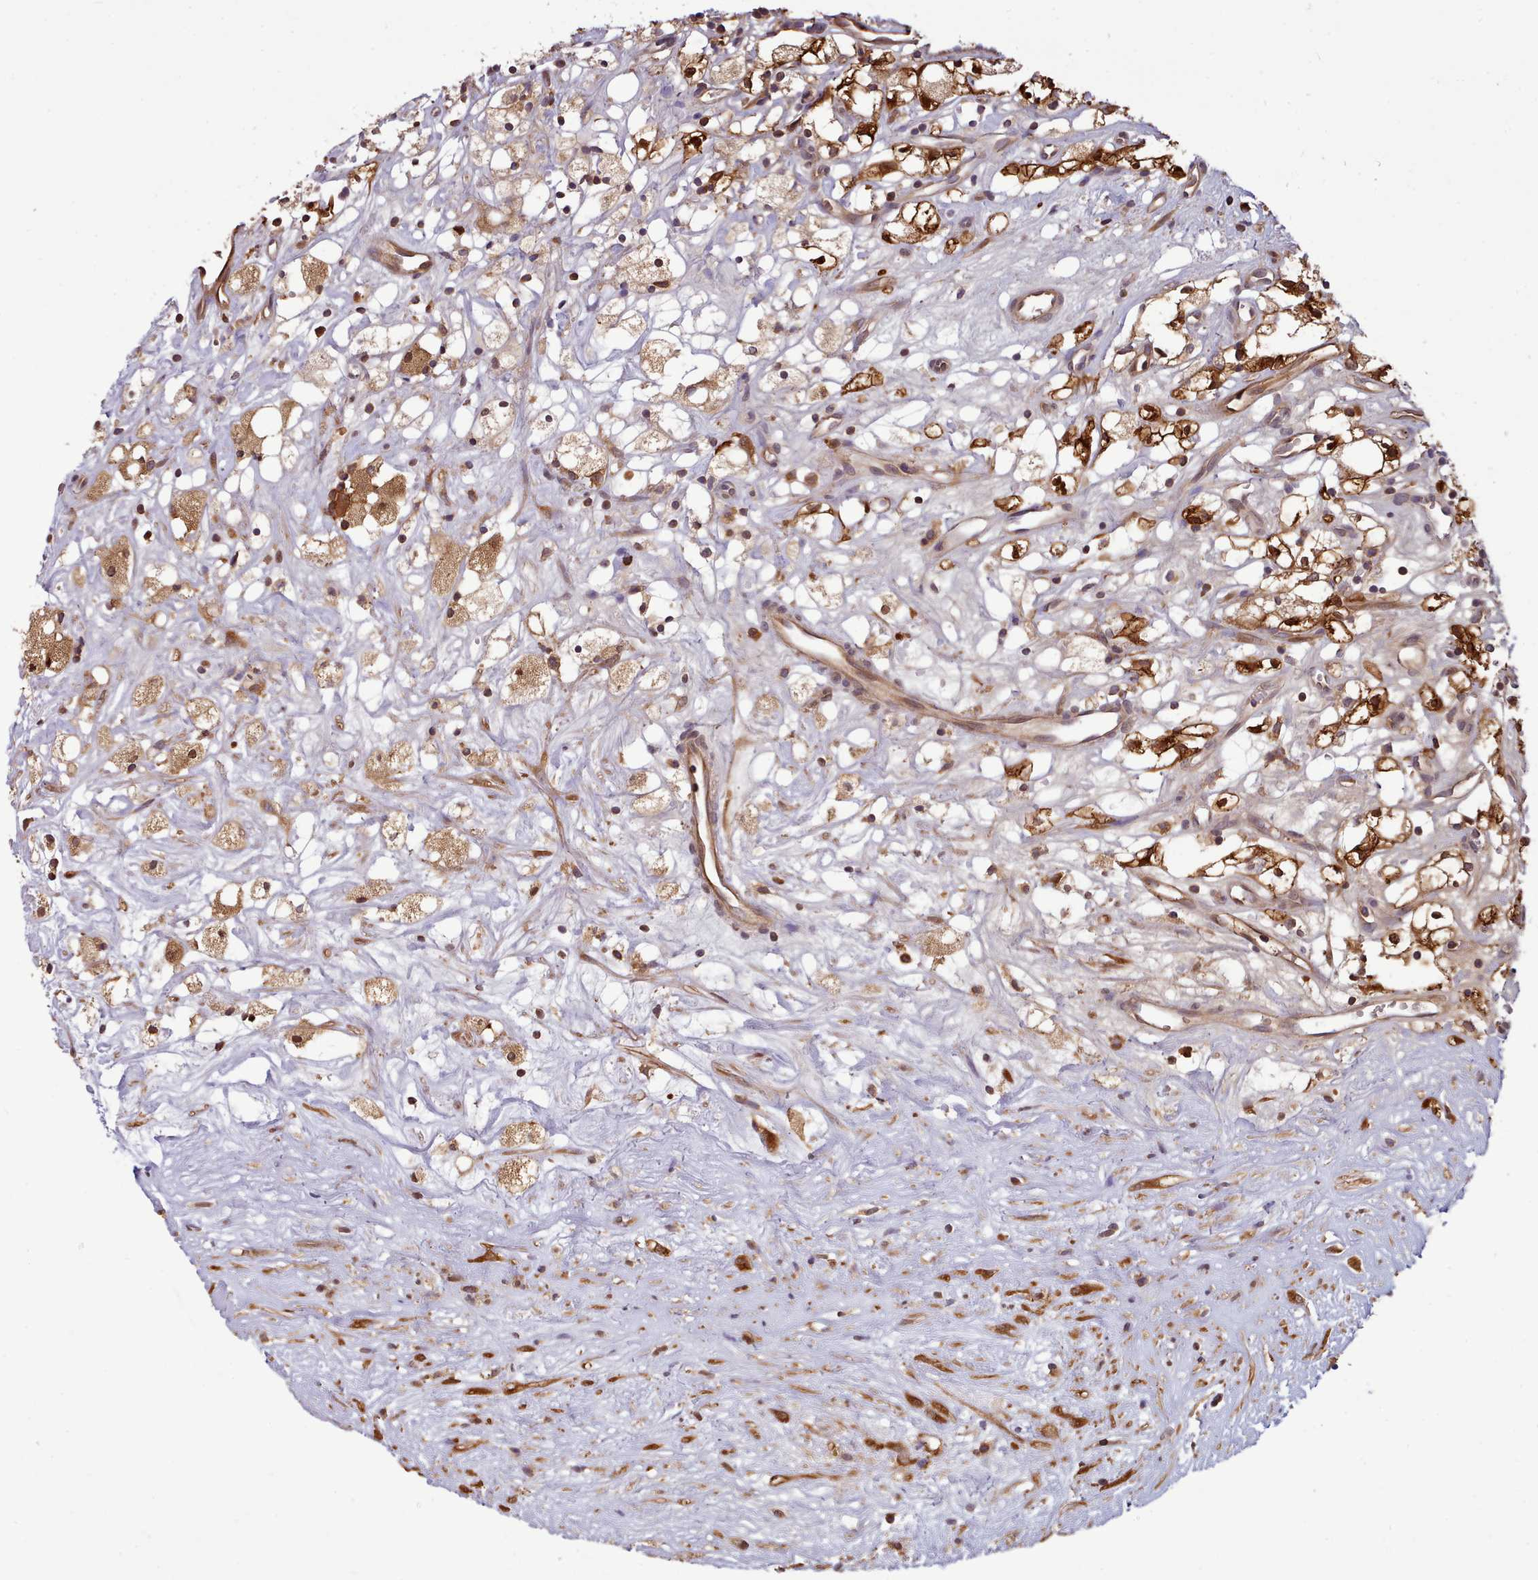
{"staining": {"intensity": "strong", "quantity": ">75%", "location": "cytoplasmic/membranous"}, "tissue": "renal cancer", "cell_type": "Tumor cells", "image_type": "cancer", "snomed": [{"axis": "morphology", "description": "Adenocarcinoma, NOS"}, {"axis": "topography", "description": "Kidney"}], "caption": "A brown stain shows strong cytoplasmic/membranous expression of a protein in adenocarcinoma (renal) tumor cells.", "gene": "SLC4A9", "patient": {"sex": "male", "age": 59}}